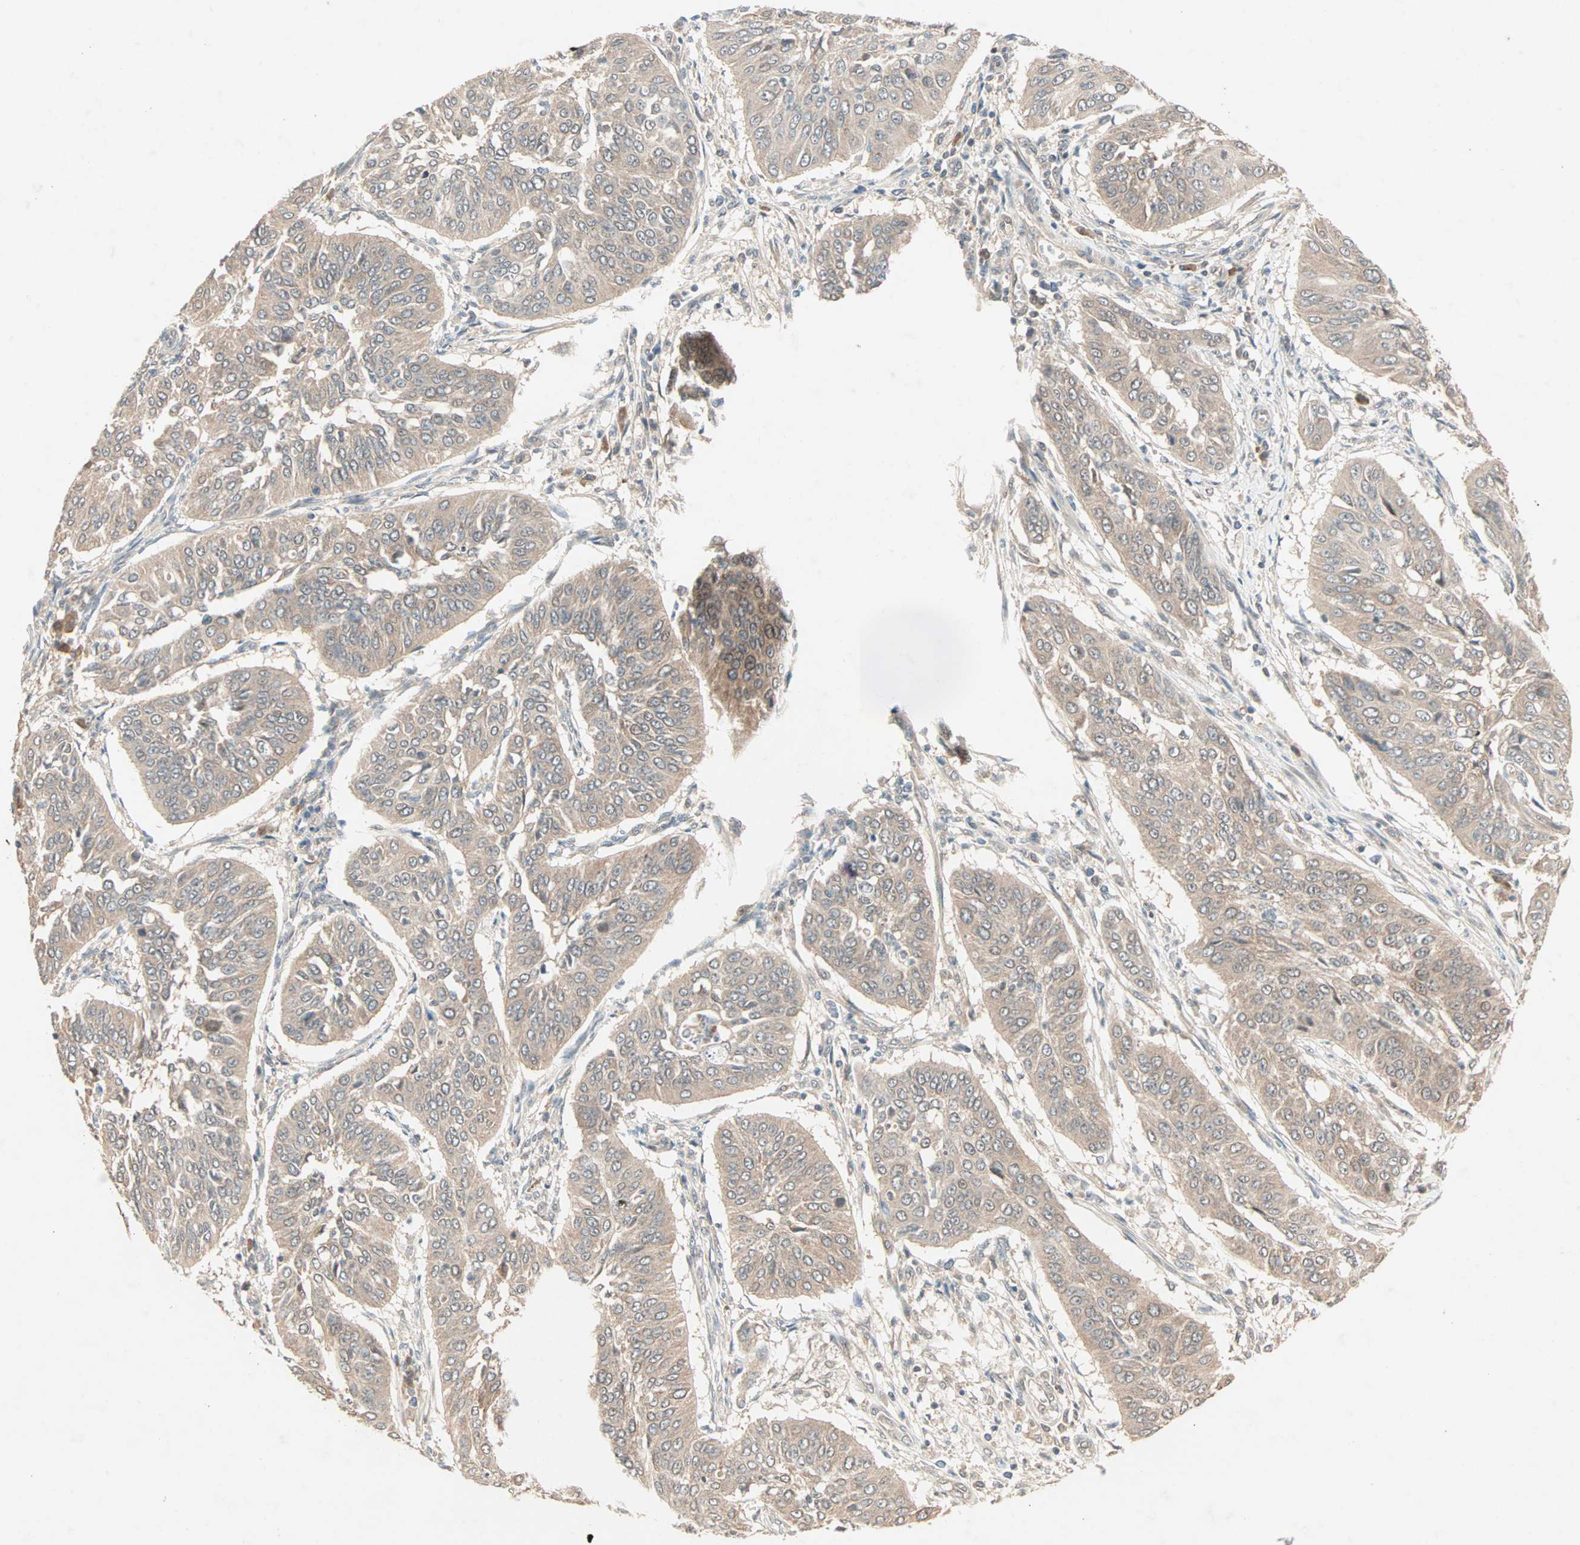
{"staining": {"intensity": "weak", "quantity": ">75%", "location": "cytoplasmic/membranous"}, "tissue": "cervical cancer", "cell_type": "Tumor cells", "image_type": "cancer", "snomed": [{"axis": "morphology", "description": "Normal tissue, NOS"}, {"axis": "morphology", "description": "Squamous cell carcinoma, NOS"}, {"axis": "topography", "description": "Cervix"}], "caption": "Weak cytoplasmic/membranous staining for a protein is appreciated in approximately >75% of tumor cells of squamous cell carcinoma (cervical) using immunohistochemistry (IHC).", "gene": "TTF2", "patient": {"sex": "female", "age": 39}}